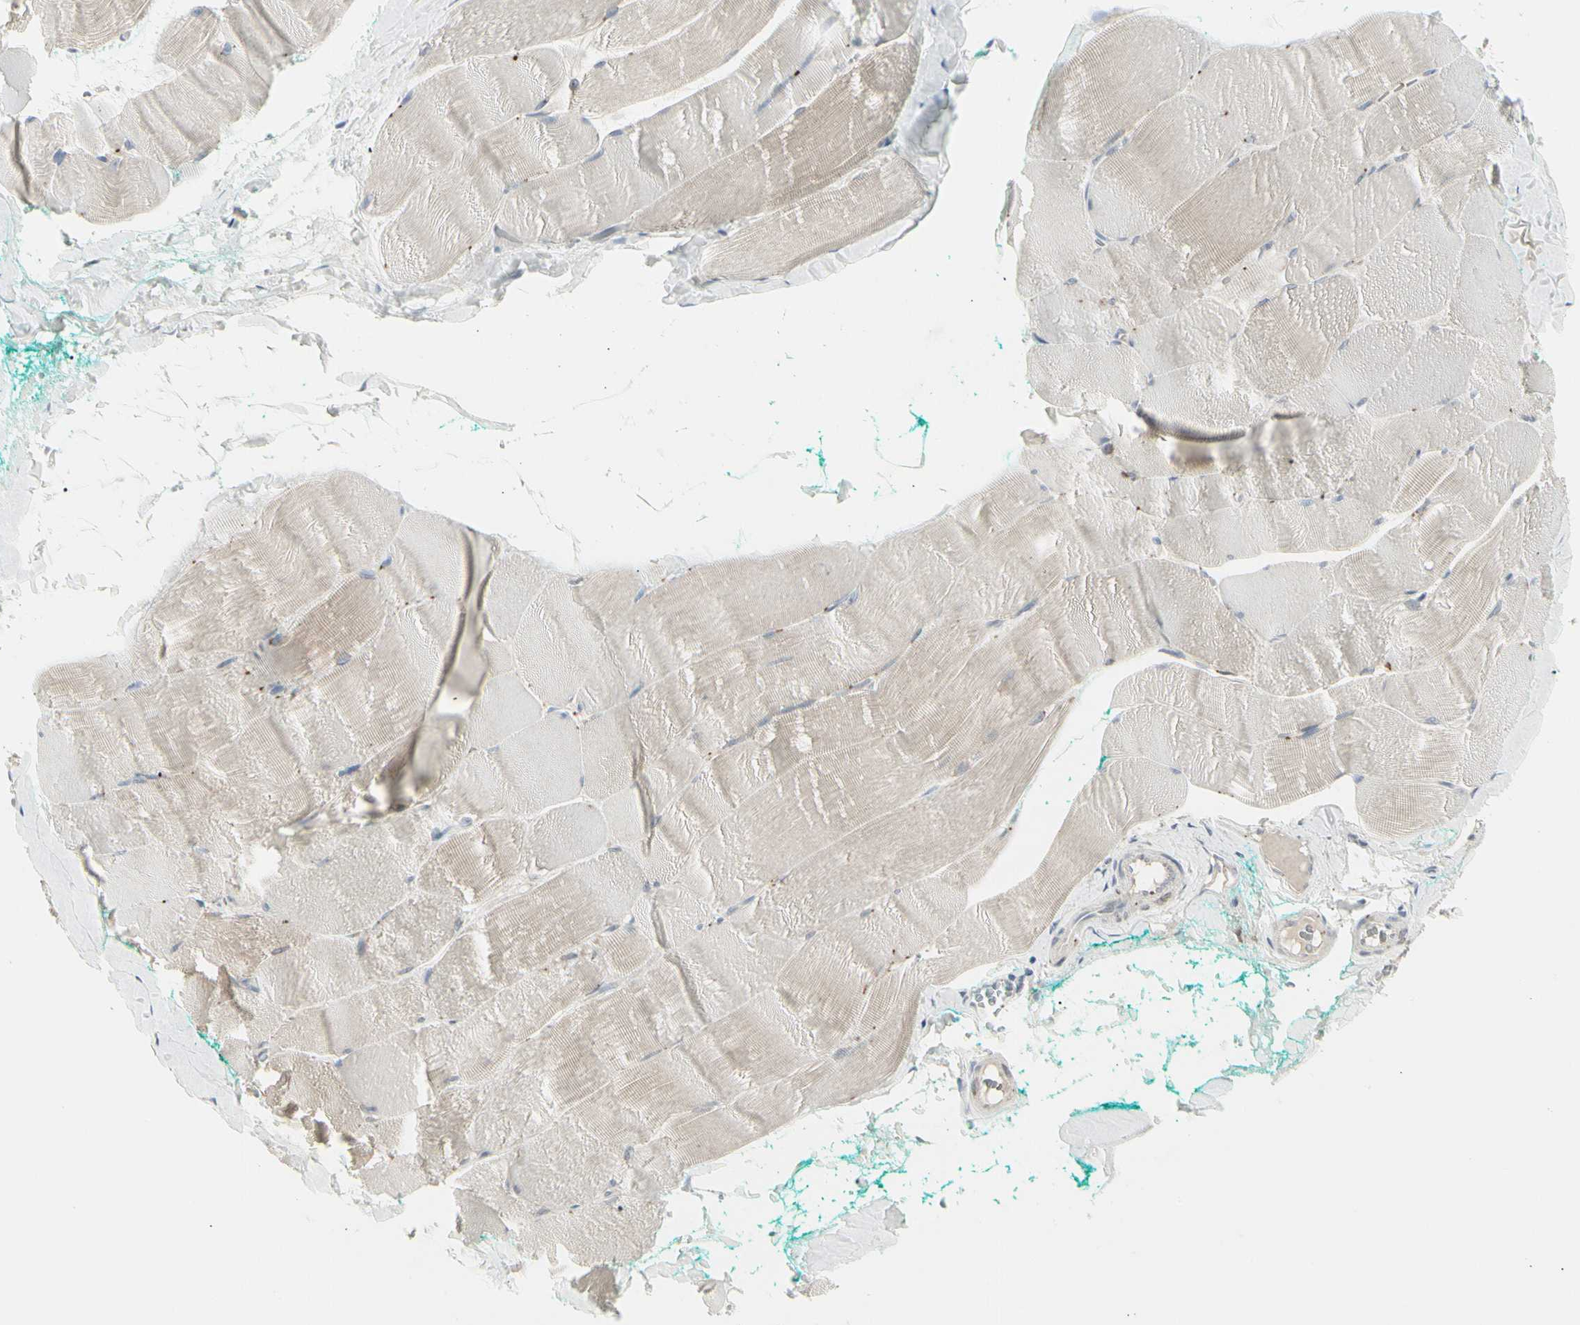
{"staining": {"intensity": "negative", "quantity": "none", "location": "none"}, "tissue": "skeletal muscle", "cell_type": "Myocytes", "image_type": "normal", "snomed": [{"axis": "morphology", "description": "Normal tissue, NOS"}, {"axis": "morphology", "description": "Squamous cell carcinoma, NOS"}, {"axis": "topography", "description": "Skeletal muscle"}], "caption": "There is no significant positivity in myocytes of skeletal muscle. (Brightfield microscopy of DAB (3,3'-diaminobenzidine) immunohistochemistry at high magnification).", "gene": "GRN", "patient": {"sex": "male", "age": 51}}